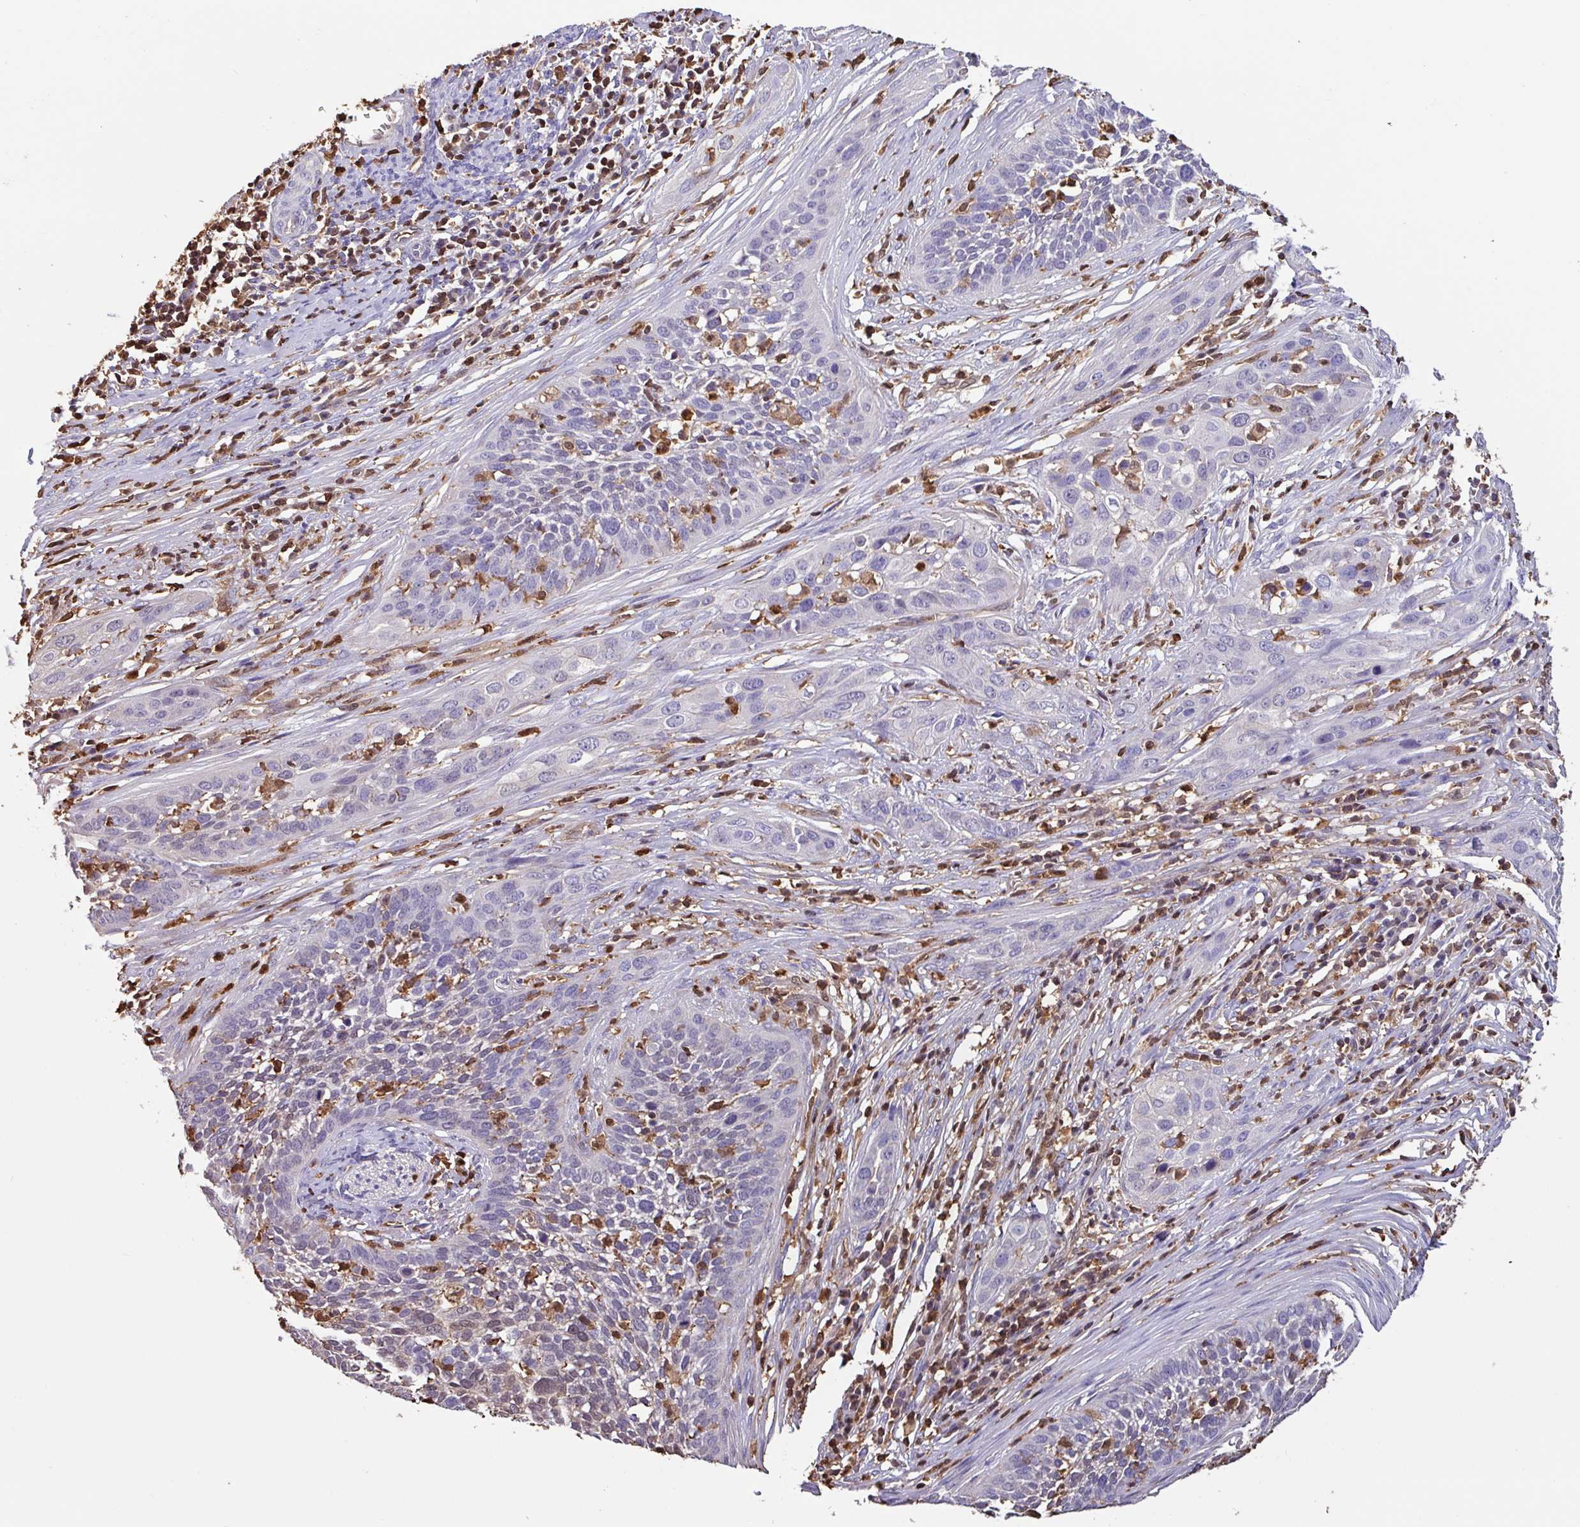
{"staining": {"intensity": "negative", "quantity": "none", "location": "none"}, "tissue": "cervical cancer", "cell_type": "Tumor cells", "image_type": "cancer", "snomed": [{"axis": "morphology", "description": "Squamous cell carcinoma, NOS"}, {"axis": "topography", "description": "Cervix"}], "caption": "Tumor cells are negative for protein expression in human cervical cancer (squamous cell carcinoma).", "gene": "ARHGDIB", "patient": {"sex": "female", "age": 34}}